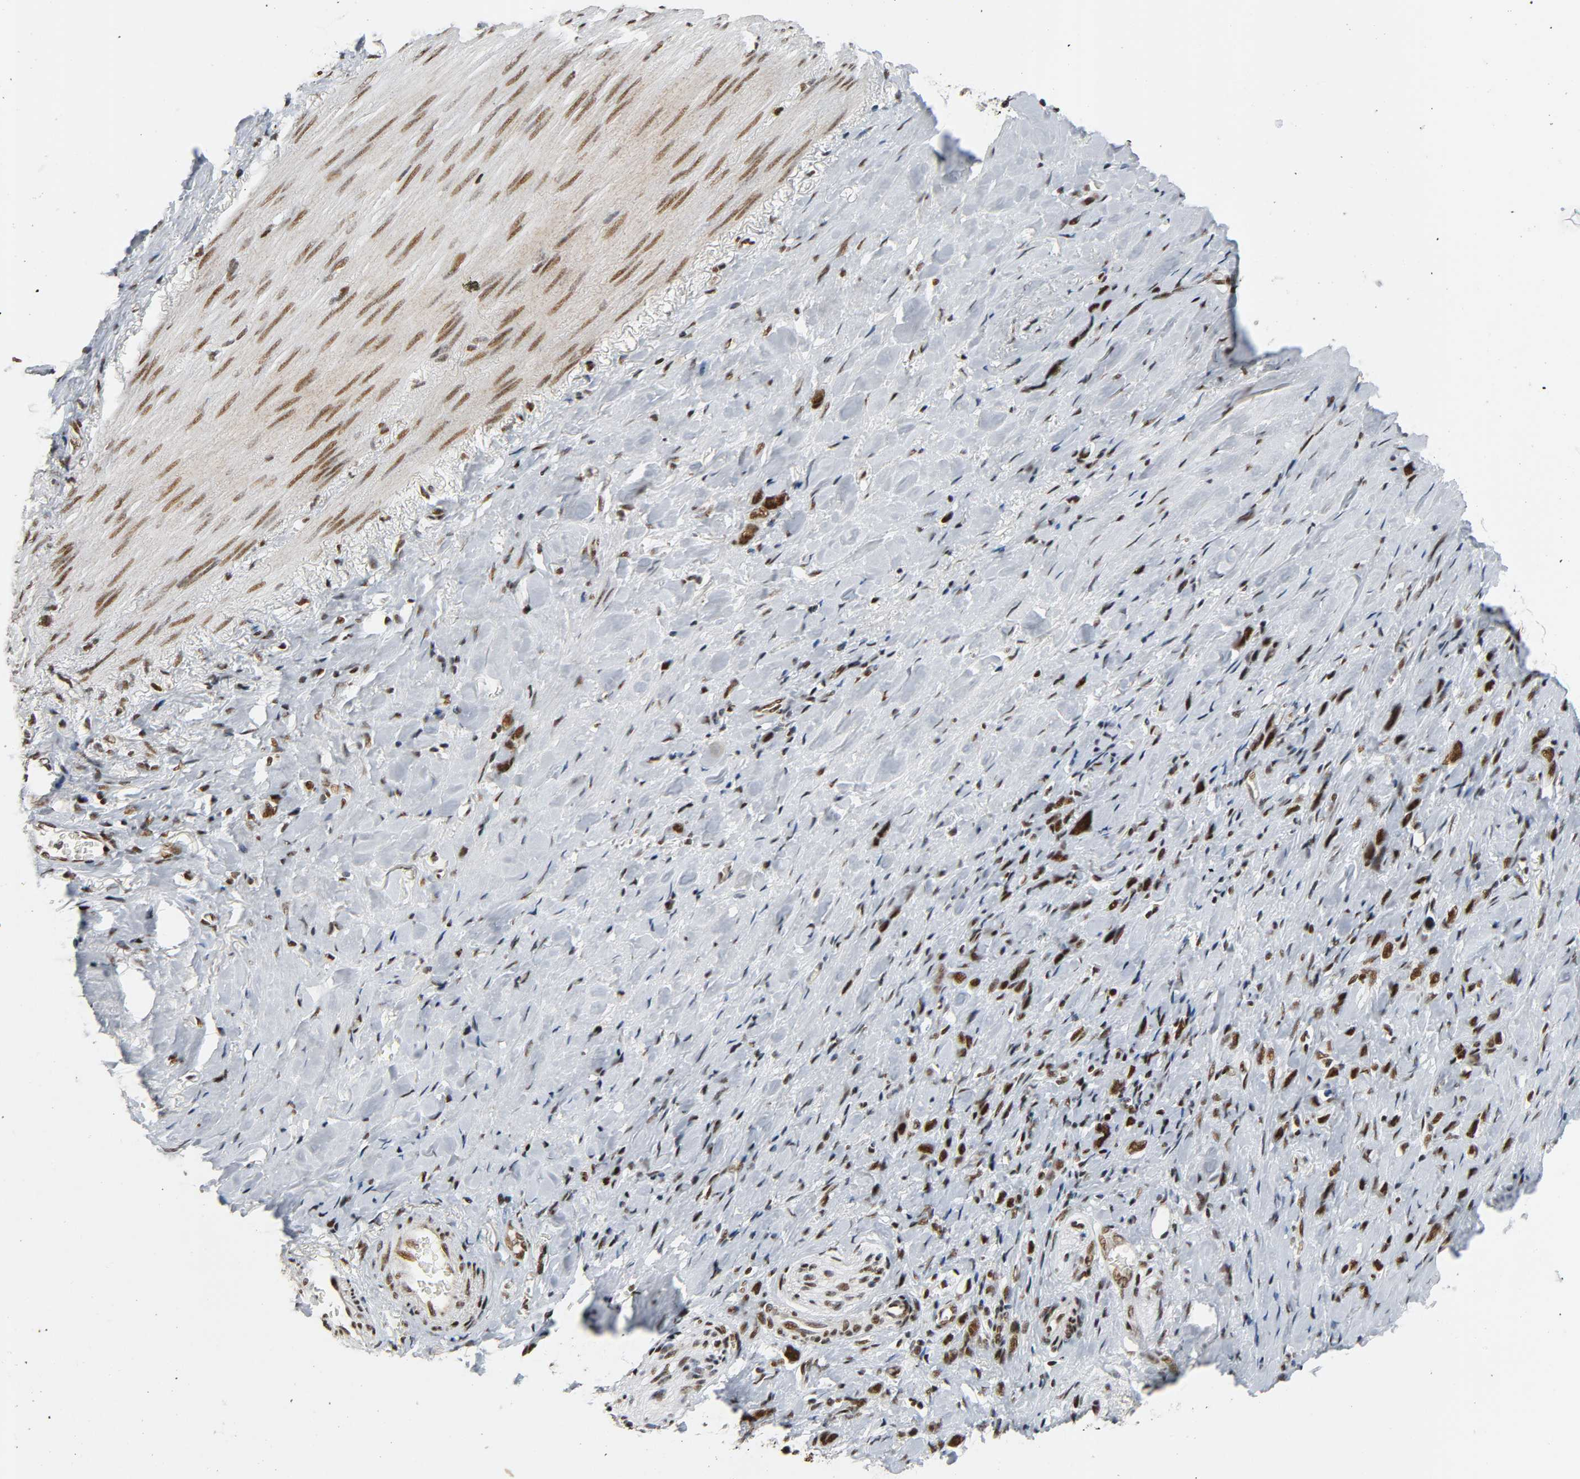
{"staining": {"intensity": "strong", "quantity": ">75%", "location": "nuclear"}, "tissue": "stomach cancer", "cell_type": "Tumor cells", "image_type": "cancer", "snomed": [{"axis": "morphology", "description": "Normal tissue, NOS"}, {"axis": "morphology", "description": "Adenocarcinoma, NOS"}, {"axis": "morphology", "description": "Adenocarcinoma, High grade"}, {"axis": "topography", "description": "Stomach, upper"}, {"axis": "topography", "description": "Stomach"}], "caption": "Brown immunohistochemical staining in adenocarcinoma (stomach) reveals strong nuclear staining in about >75% of tumor cells. The staining was performed using DAB (3,3'-diaminobenzidine) to visualize the protein expression in brown, while the nuclei were stained in blue with hematoxylin (Magnification: 20x).", "gene": "CDK9", "patient": {"sex": "female", "age": 65}}